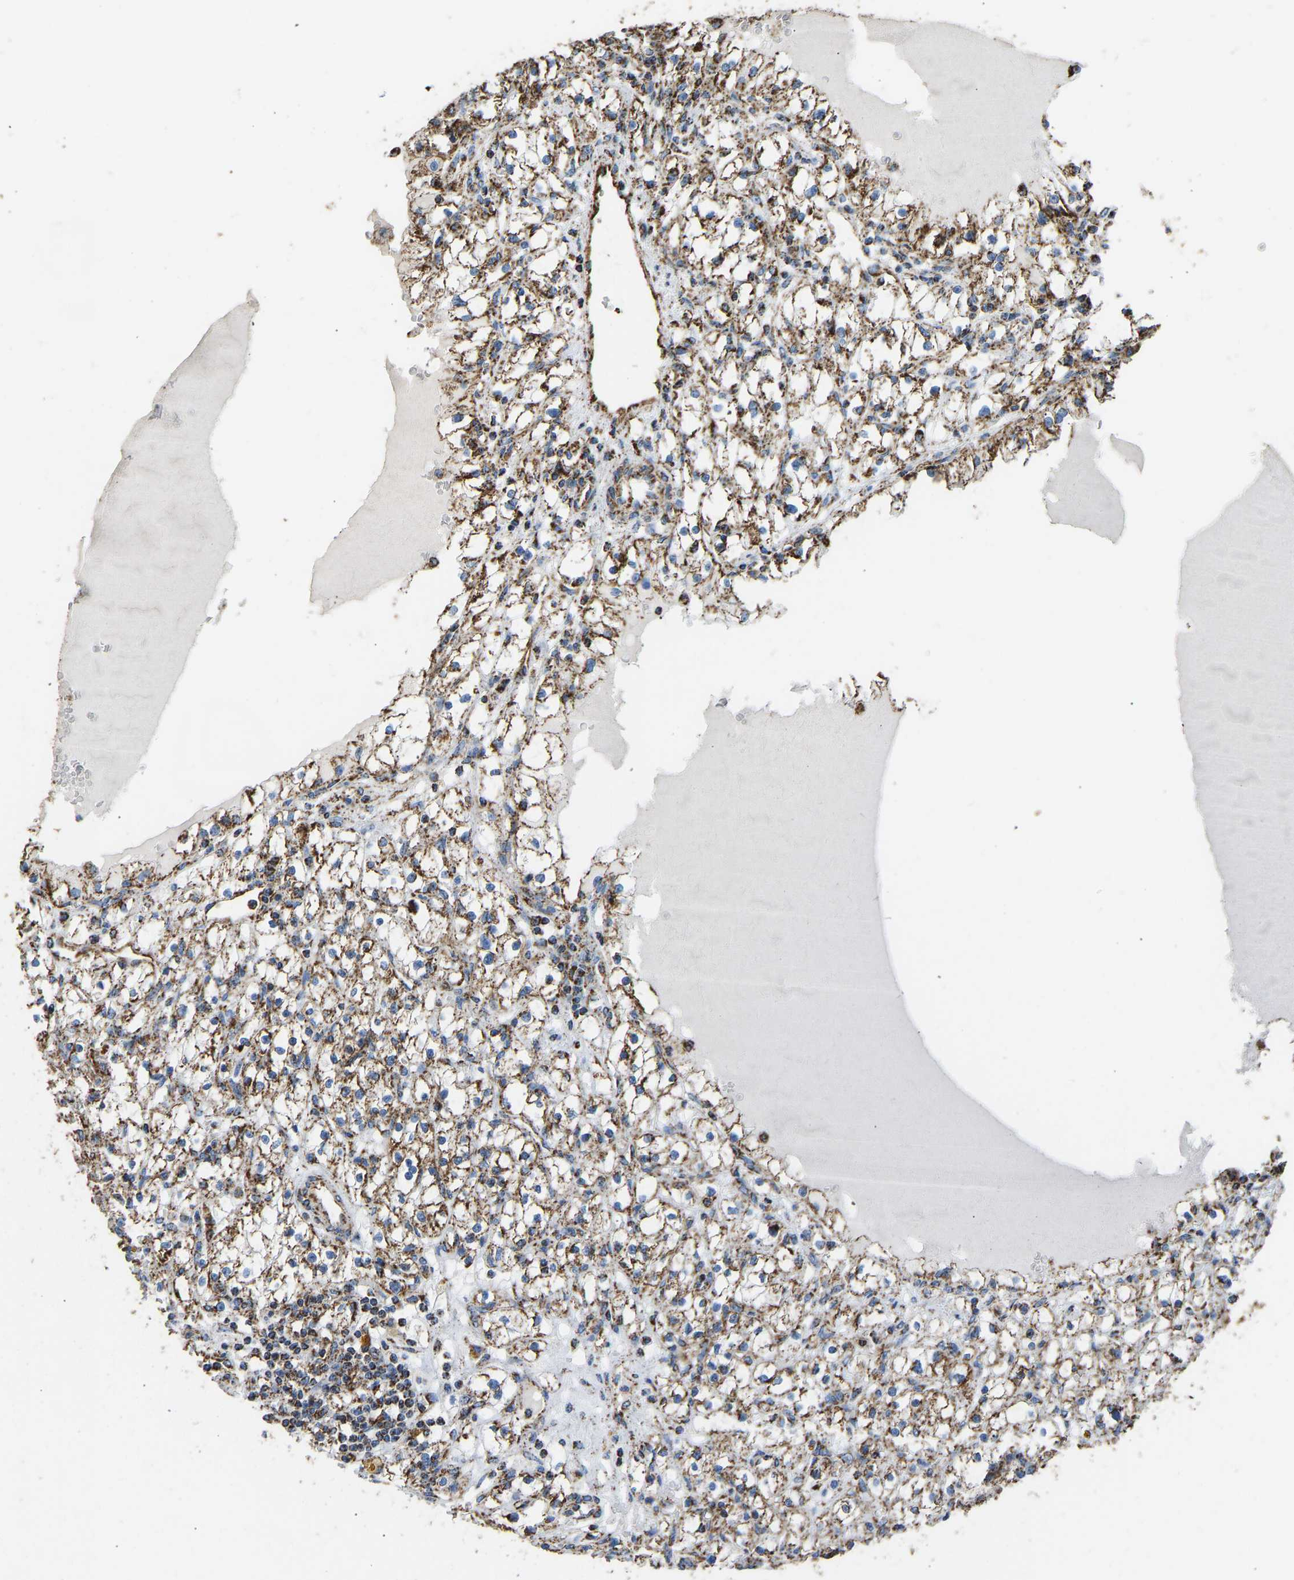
{"staining": {"intensity": "moderate", "quantity": ">75%", "location": "cytoplasmic/membranous"}, "tissue": "renal cancer", "cell_type": "Tumor cells", "image_type": "cancer", "snomed": [{"axis": "morphology", "description": "Adenocarcinoma, NOS"}, {"axis": "topography", "description": "Kidney"}], "caption": "Protein analysis of renal adenocarcinoma tissue reveals moderate cytoplasmic/membranous staining in approximately >75% of tumor cells.", "gene": "IRX6", "patient": {"sex": "male", "age": 56}}